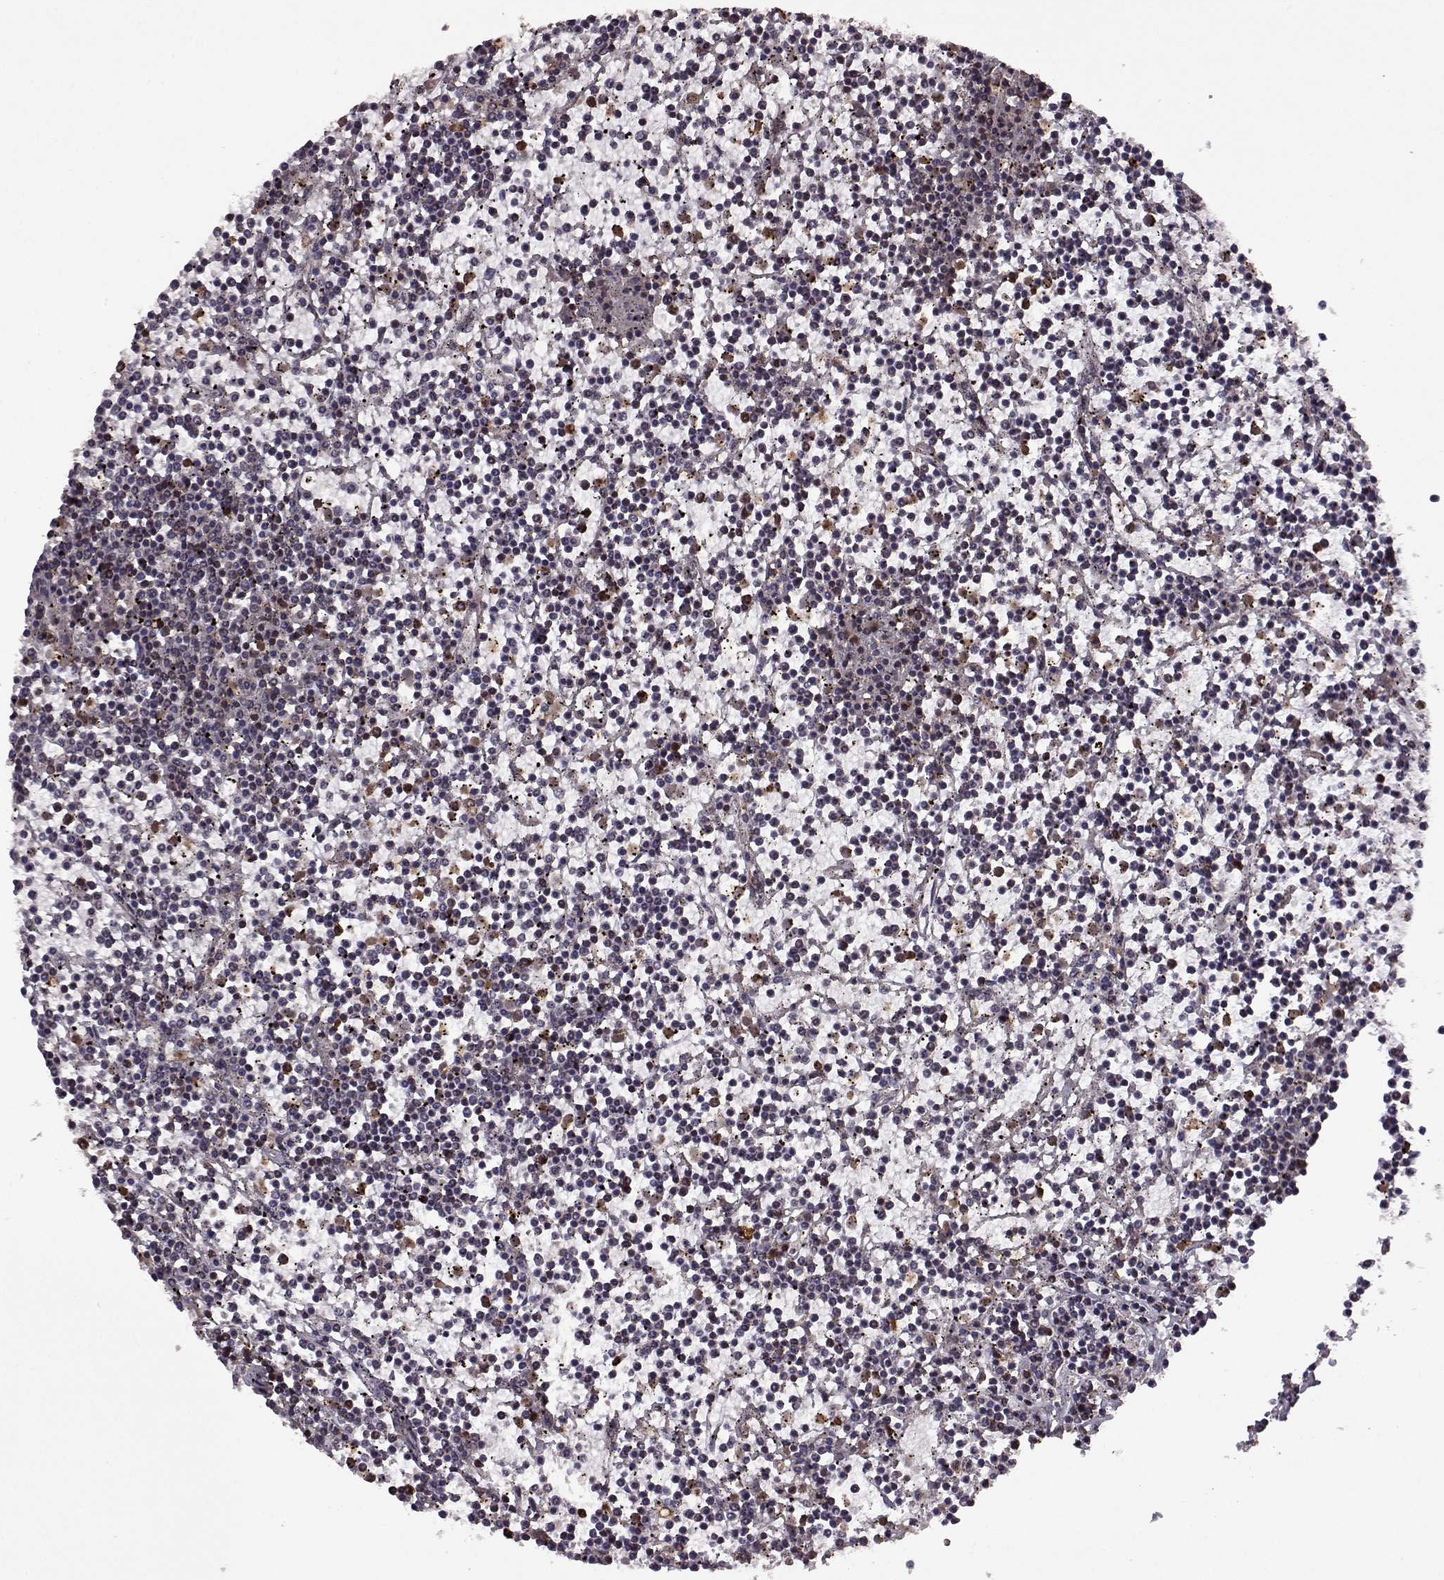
{"staining": {"intensity": "negative", "quantity": "none", "location": "none"}, "tissue": "lymphoma", "cell_type": "Tumor cells", "image_type": "cancer", "snomed": [{"axis": "morphology", "description": "Malignant lymphoma, non-Hodgkin's type, Low grade"}, {"axis": "topography", "description": "Spleen"}], "caption": "Histopathology image shows no significant protein positivity in tumor cells of lymphoma. The staining was performed using DAB to visualize the protein expression in brown, while the nuclei were stained in blue with hematoxylin (Magnification: 20x).", "gene": "TRMU", "patient": {"sex": "female", "age": 19}}